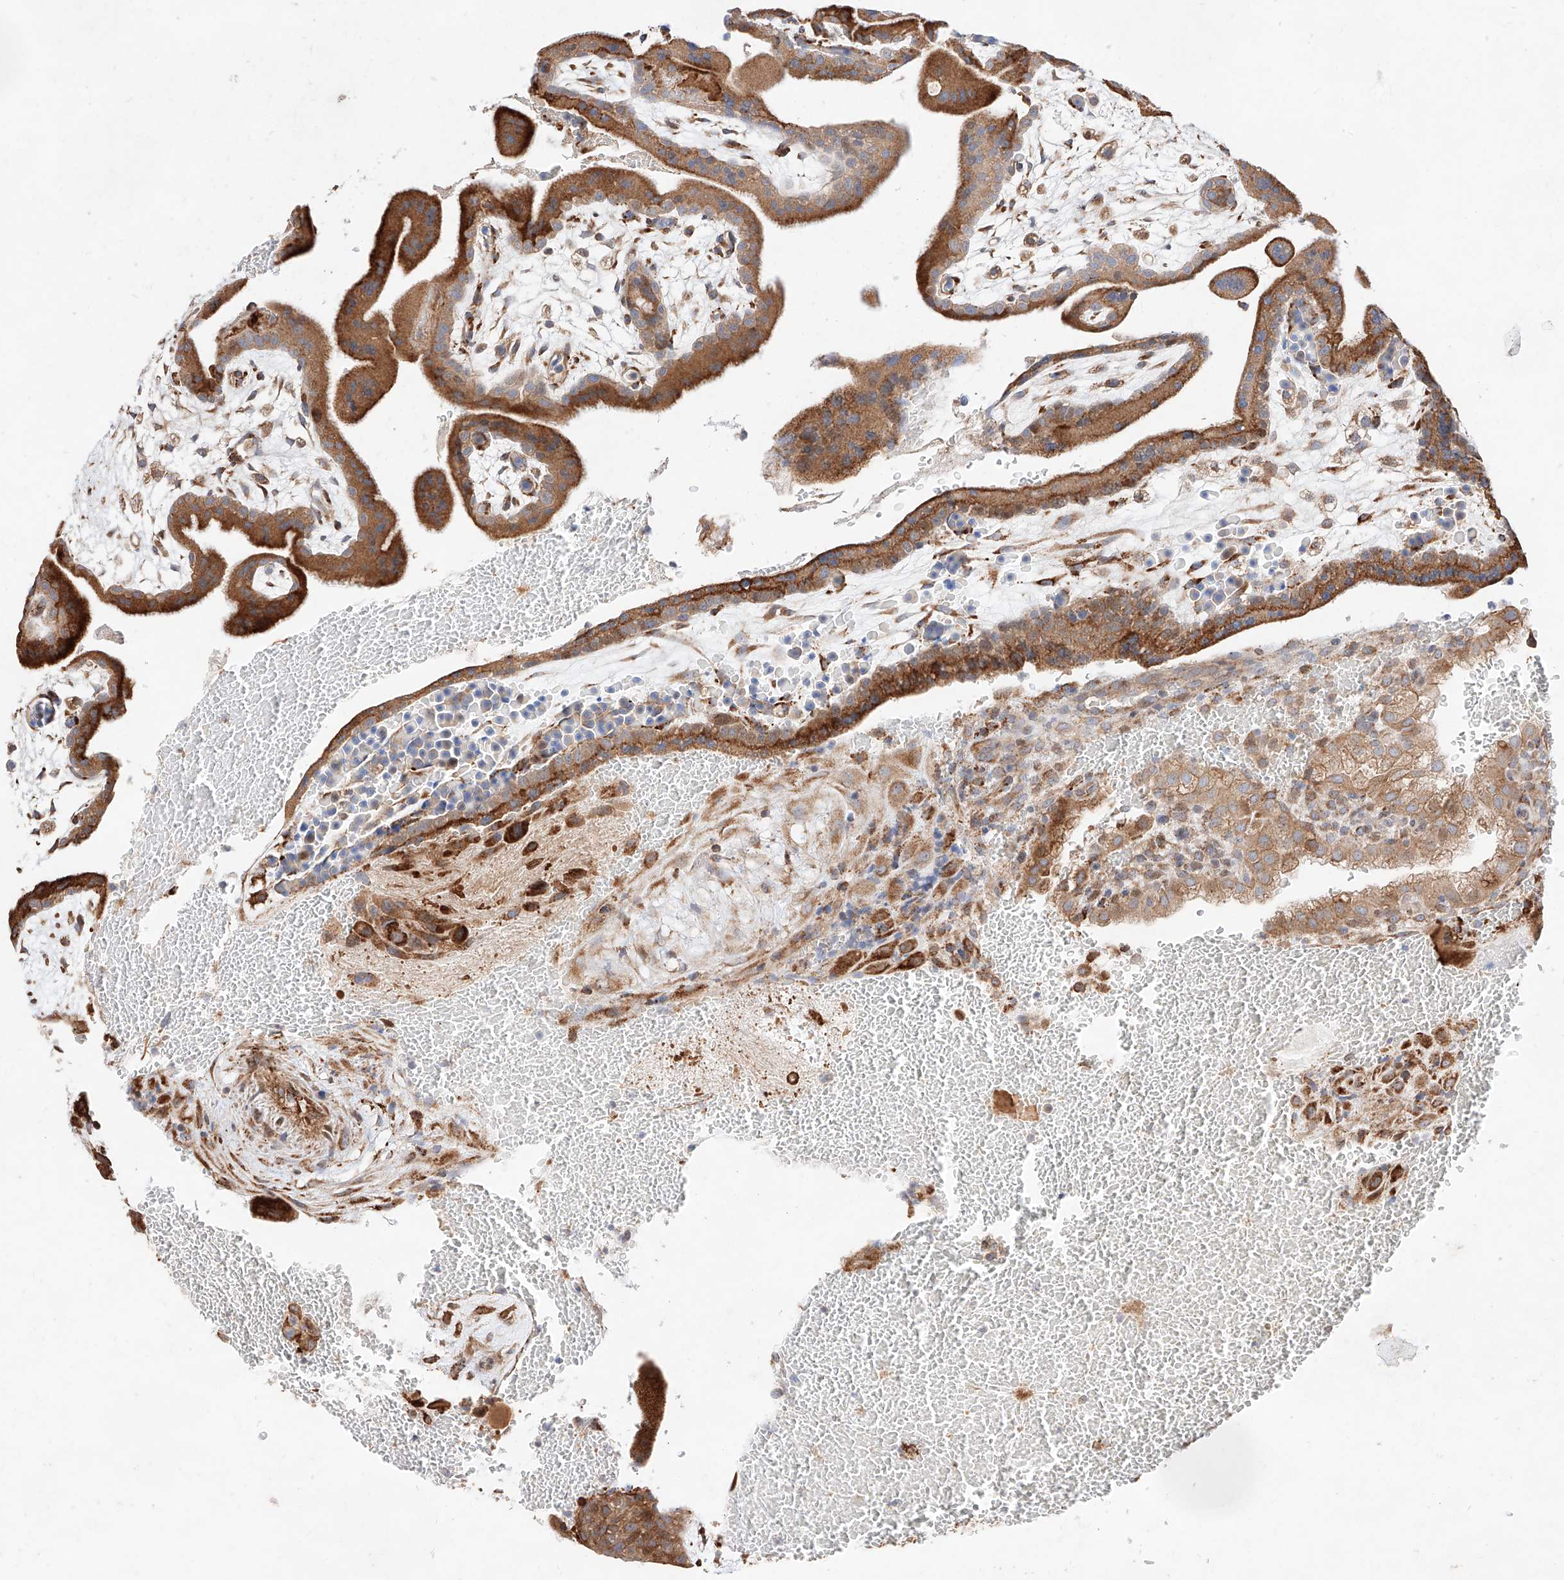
{"staining": {"intensity": "strong", "quantity": ">75%", "location": "cytoplasmic/membranous"}, "tissue": "placenta", "cell_type": "Decidual cells", "image_type": "normal", "snomed": [{"axis": "morphology", "description": "Normal tissue, NOS"}, {"axis": "topography", "description": "Placenta"}], "caption": "Normal placenta reveals strong cytoplasmic/membranous expression in about >75% of decidual cells, visualized by immunohistochemistry.", "gene": "ATP9B", "patient": {"sex": "female", "age": 35}}